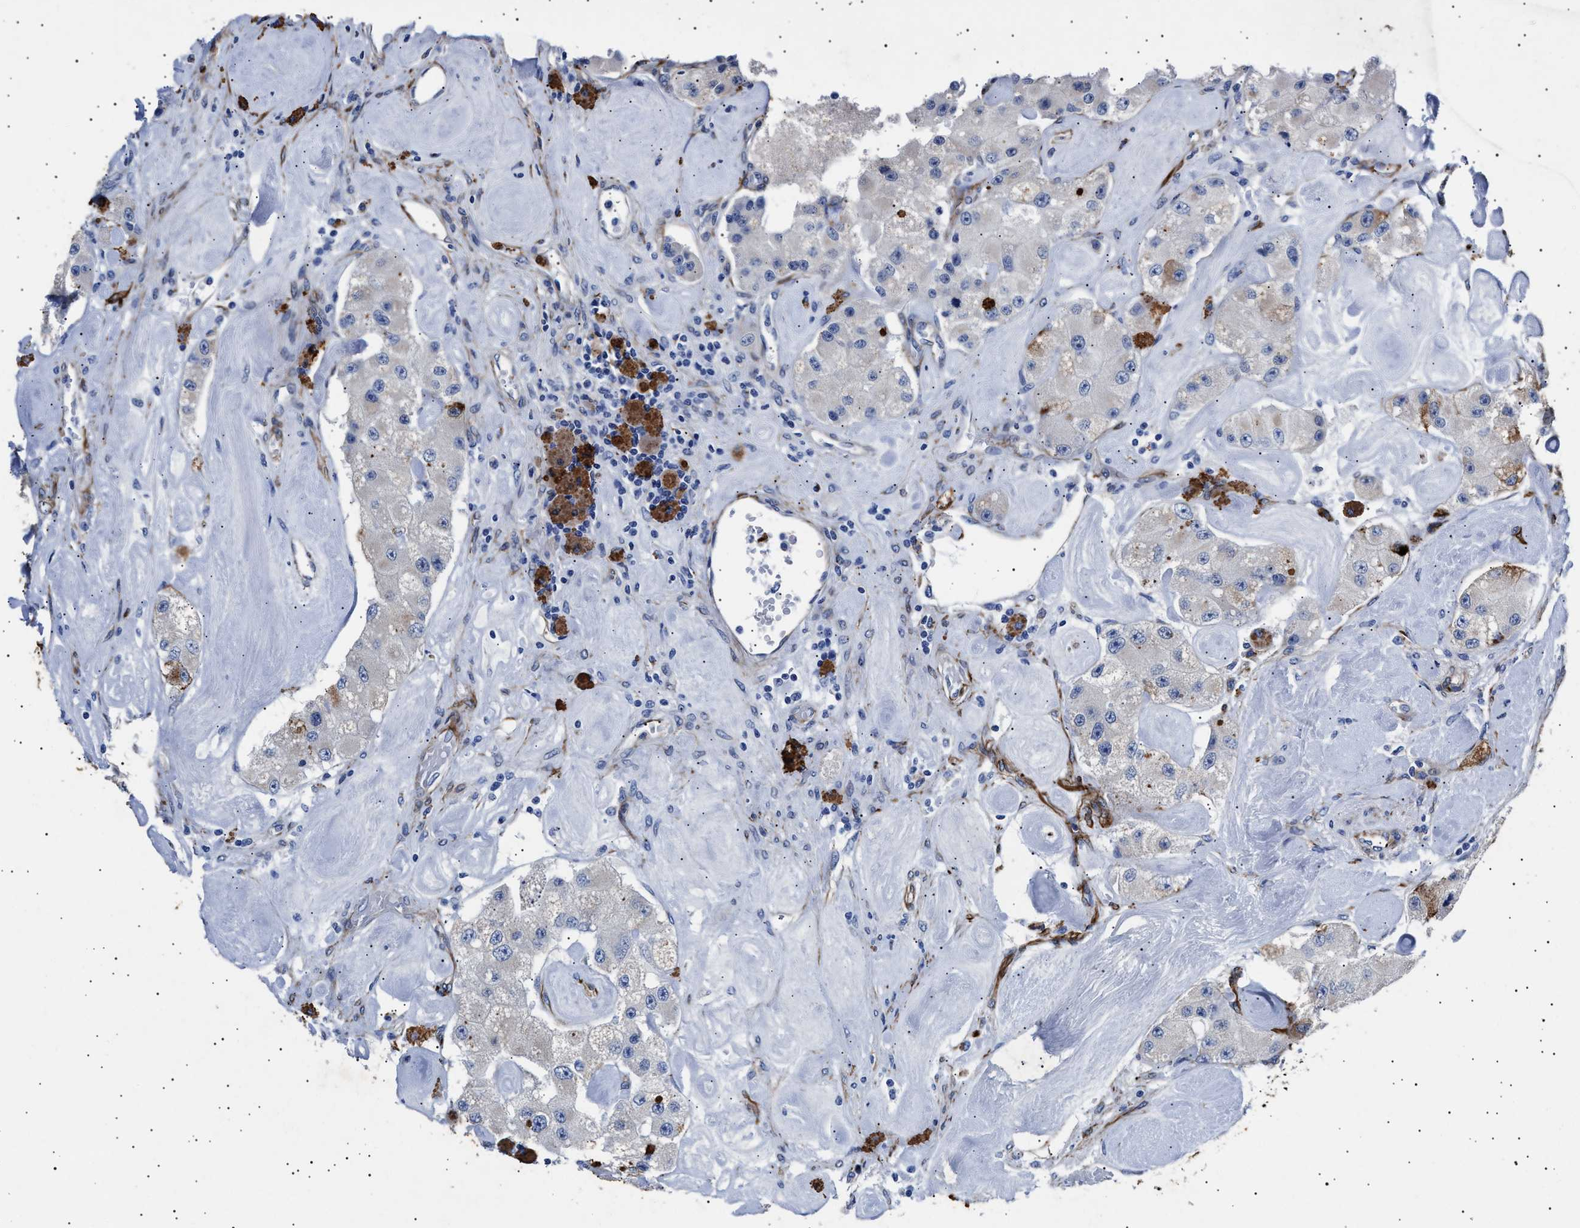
{"staining": {"intensity": "negative", "quantity": "none", "location": "none"}, "tissue": "carcinoid", "cell_type": "Tumor cells", "image_type": "cancer", "snomed": [{"axis": "morphology", "description": "Carcinoid, malignant, NOS"}, {"axis": "topography", "description": "Pancreas"}], "caption": "This is an immunohistochemistry (IHC) micrograph of carcinoid (malignant). There is no expression in tumor cells.", "gene": "OLFML2A", "patient": {"sex": "male", "age": 41}}